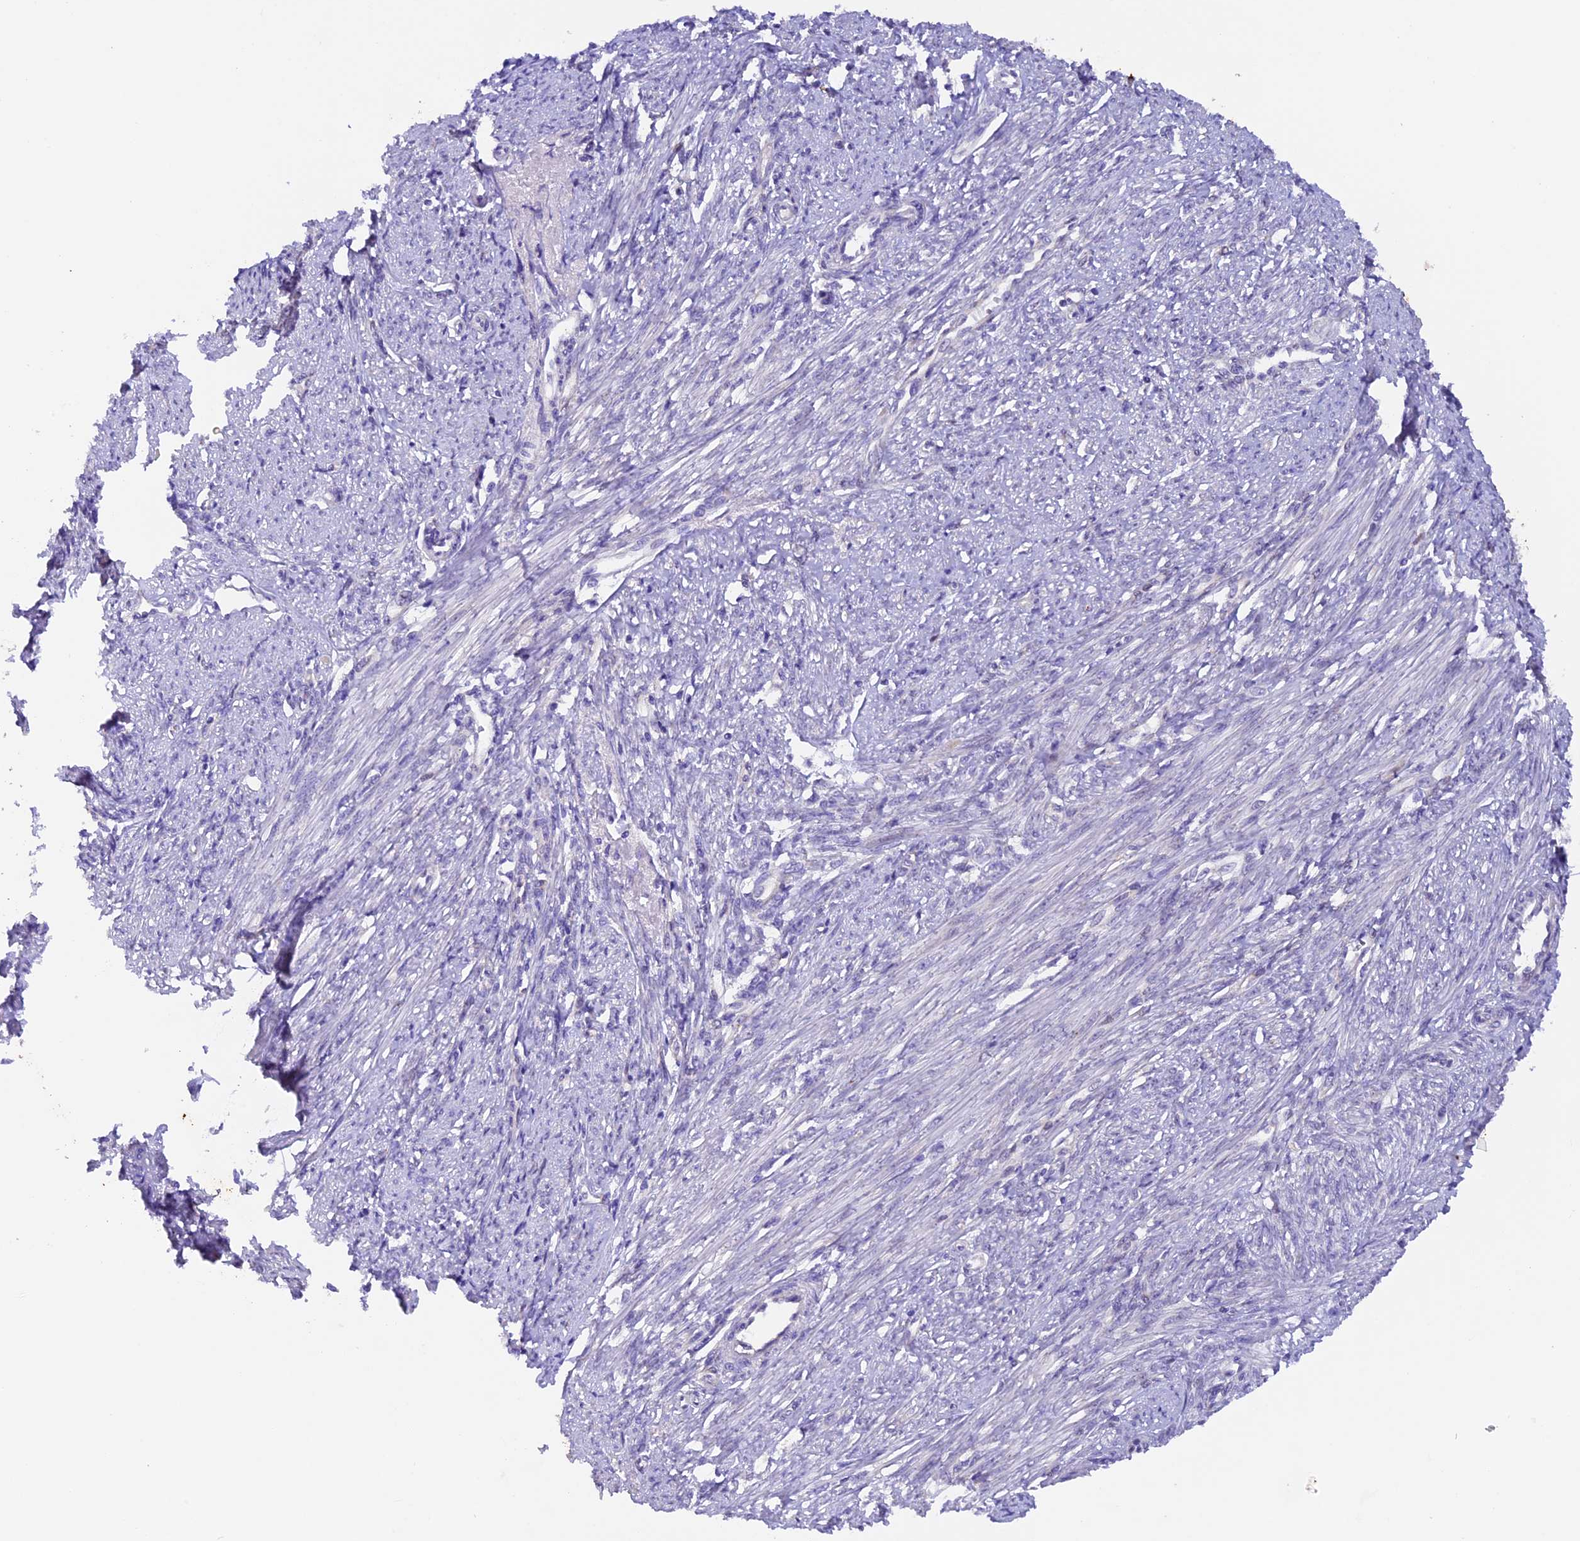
{"staining": {"intensity": "negative", "quantity": "none", "location": "none"}, "tissue": "smooth muscle", "cell_type": "Smooth muscle cells", "image_type": "normal", "snomed": [{"axis": "morphology", "description": "Normal tissue, NOS"}, {"axis": "topography", "description": "Smooth muscle"}, {"axis": "topography", "description": "Uterus"}], "caption": "Immunohistochemical staining of normal human smooth muscle demonstrates no significant positivity in smooth muscle cells.", "gene": "NCK2", "patient": {"sex": "female", "age": 59}}